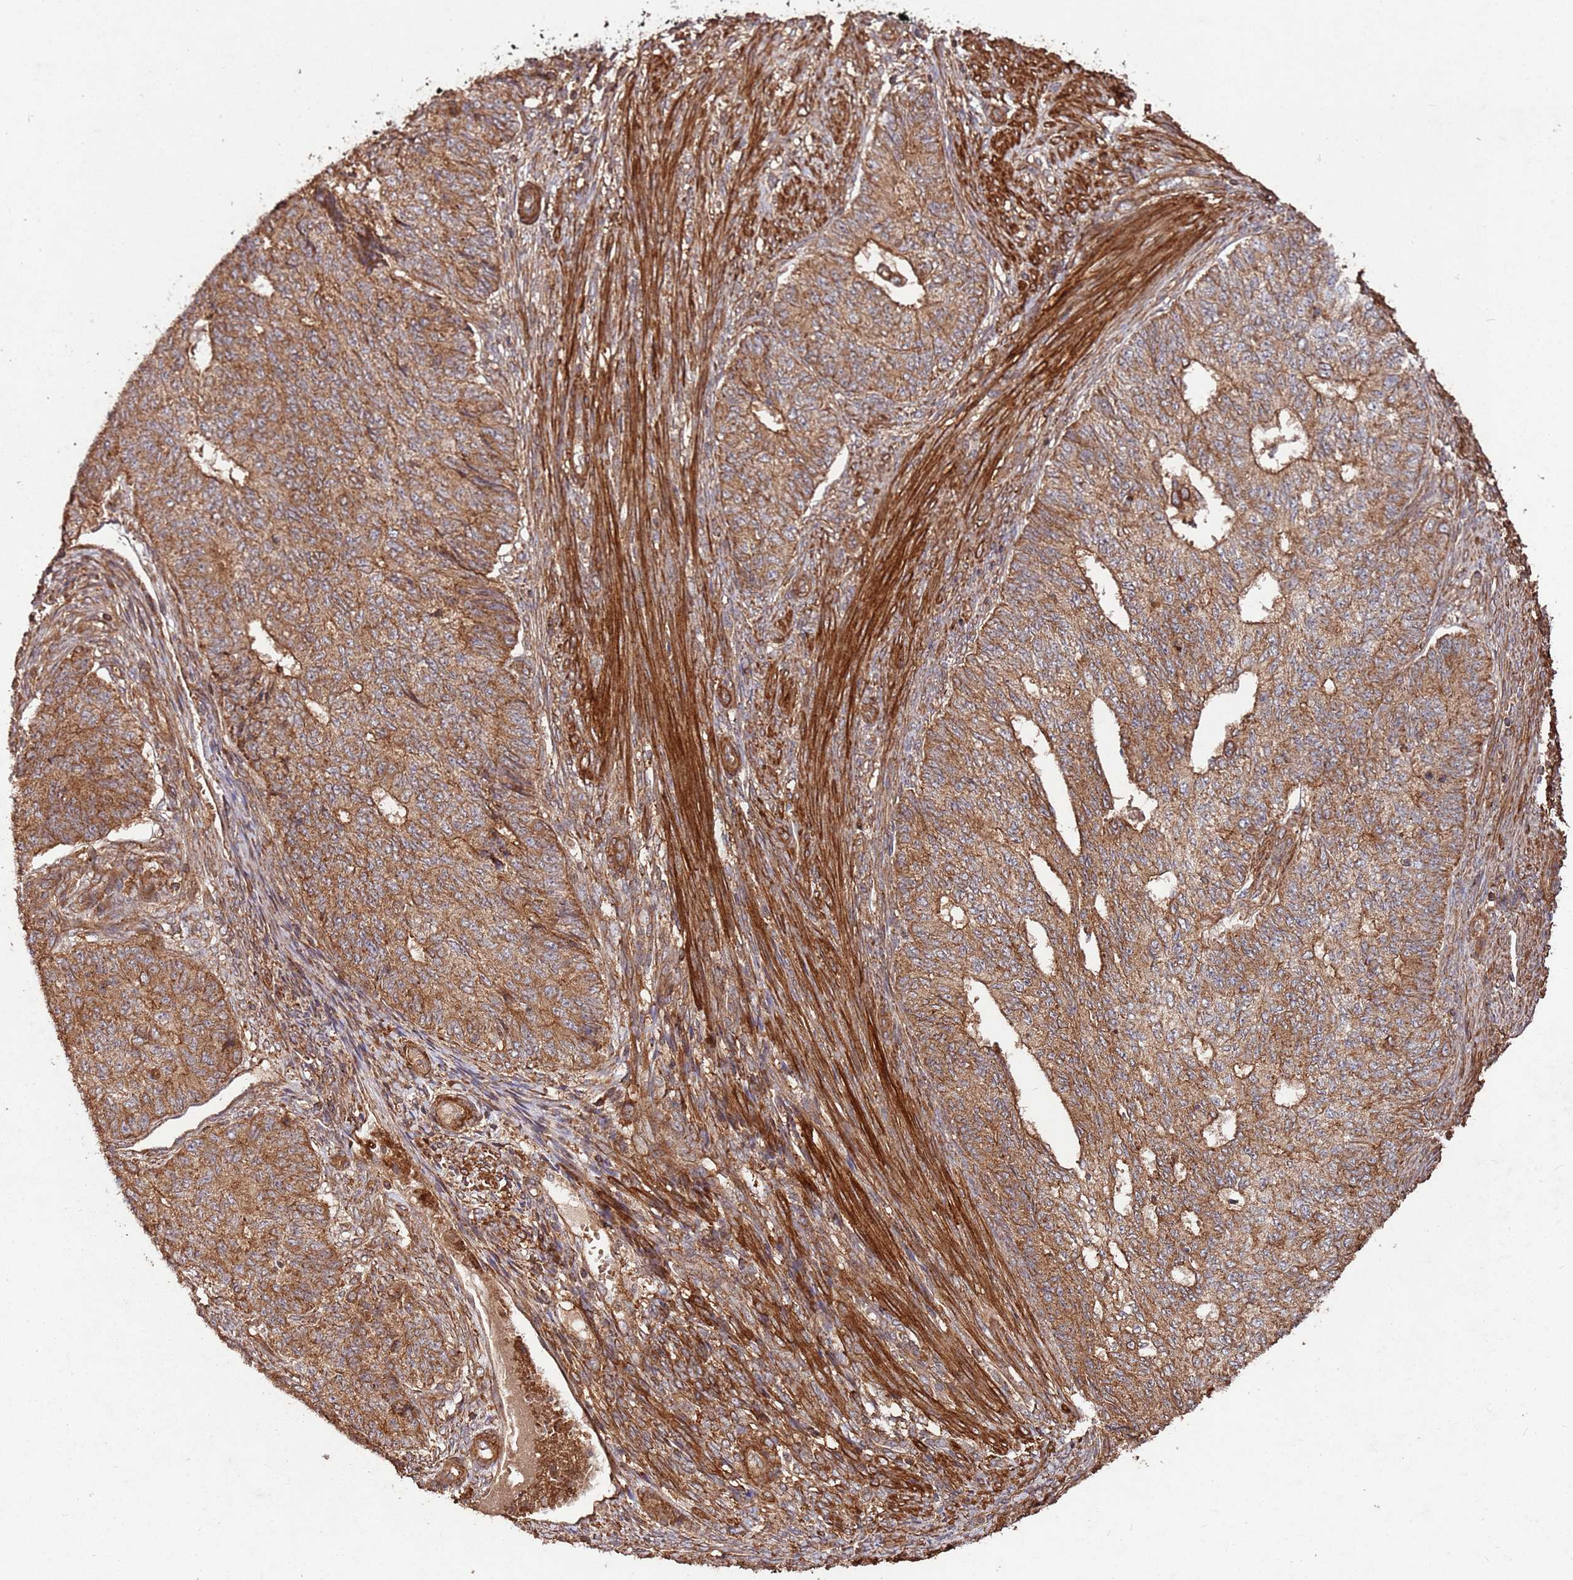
{"staining": {"intensity": "moderate", "quantity": ">75%", "location": "cytoplasmic/membranous"}, "tissue": "endometrial cancer", "cell_type": "Tumor cells", "image_type": "cancer", "snomed": [{"axis": "morphology", "description": "Adenocarcinoma, NOS"}, {"axis": "topography", "description": "Endometrium"}], "caption": "Tumor cells reveal moderate cytoplasmic/membranous positivity in about >75% of cells in adenocarcinoma (endometrial).", "gene": "FAM186A", "patient": {"sex": "female", "age": 32}}